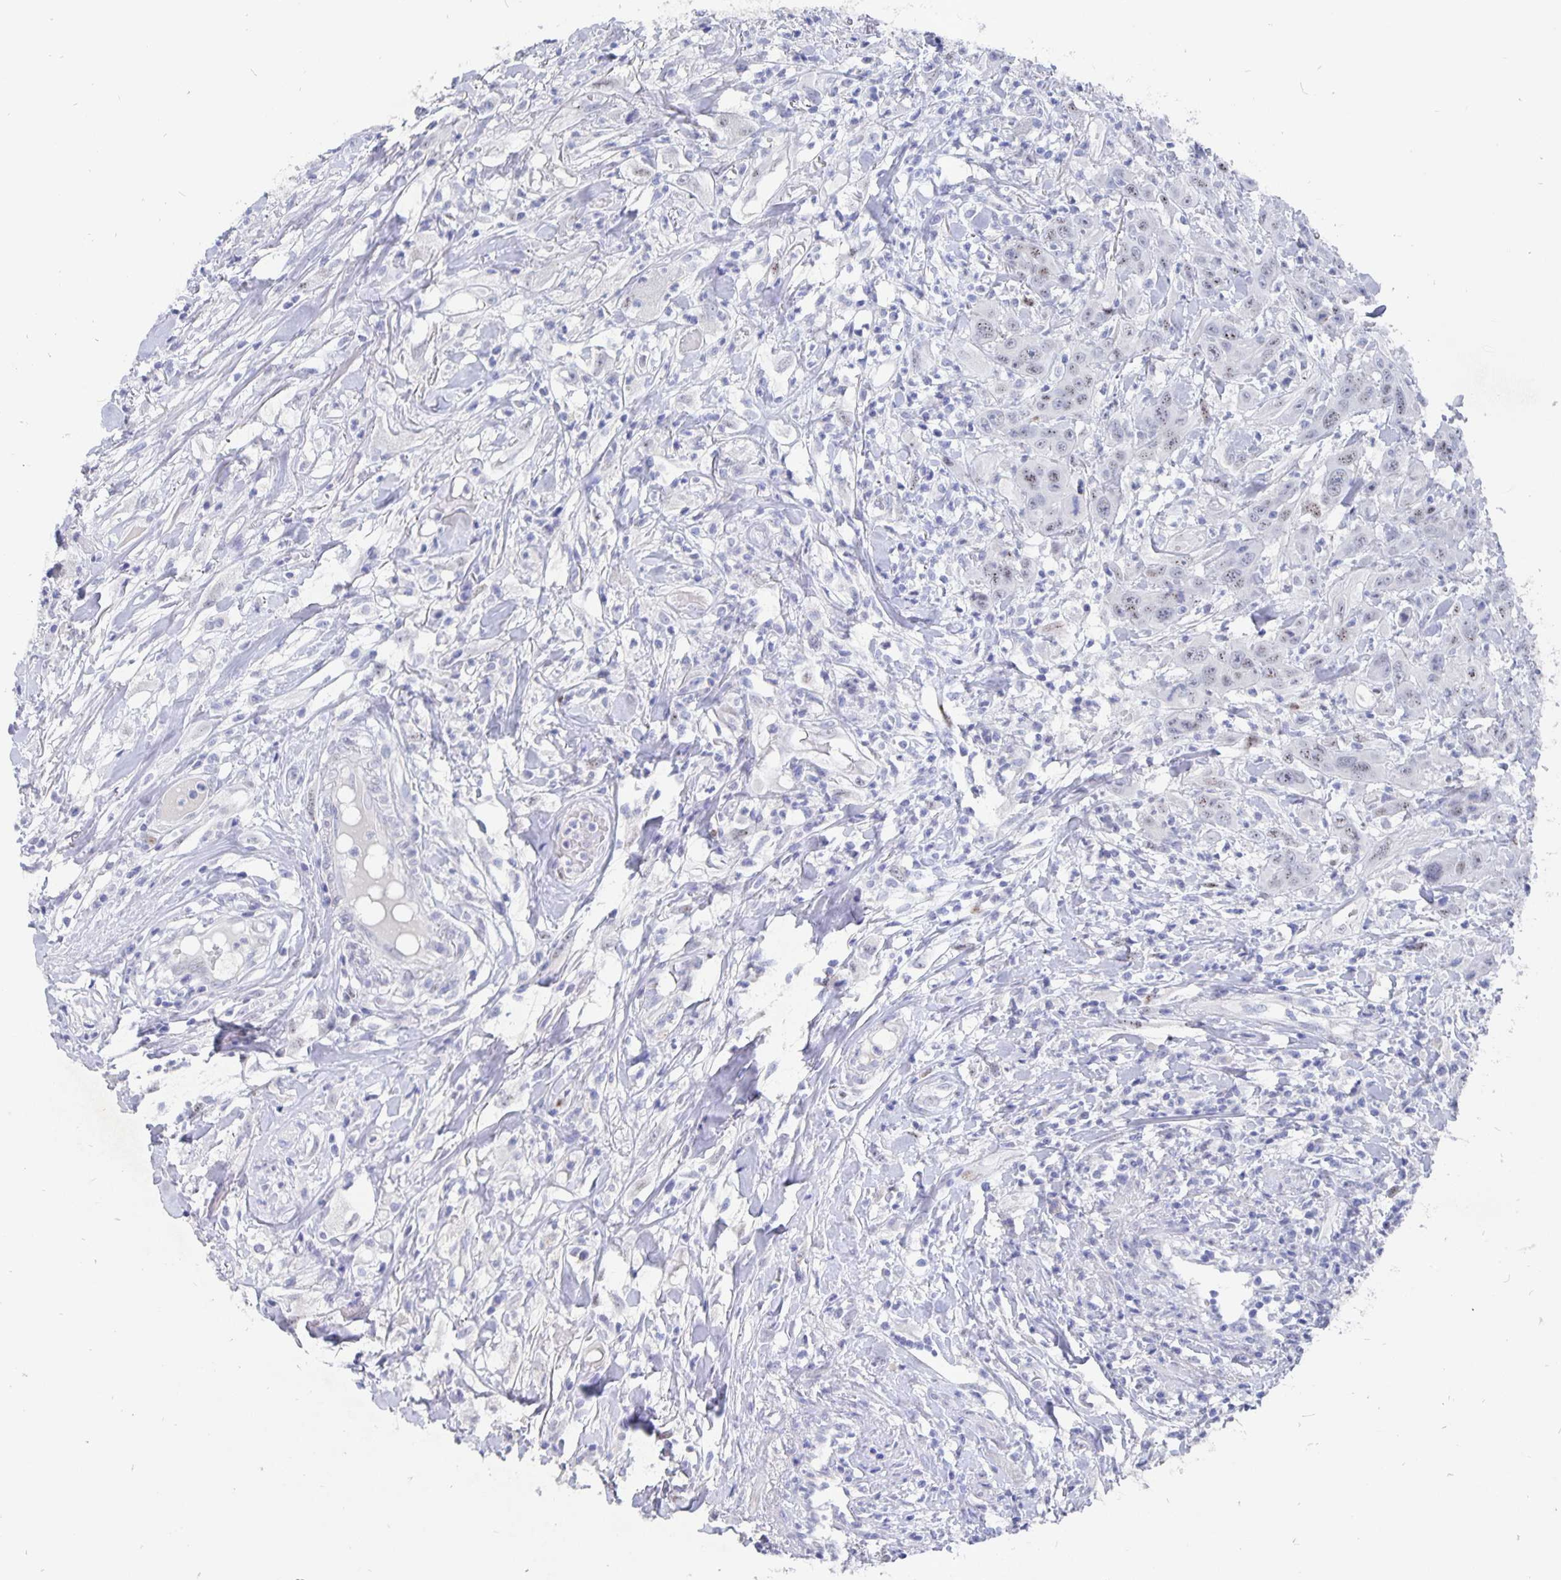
{"staining": {"intensity": "weak", "quantity": "<25%", "location": "nuclear"}, "tissue": "head and neck cancer", "cell_type": "Tumor cells", "image_type": "cancer", "snomed": [{"axis": "morphology", "description": "Squamous cell carcinoma, NOS"}, {"axis": "topography", "description": "Skin"}, {"axis": "topography", "description": "Head-Neck"}], "caption": "Immunohistochemistry (IHC) photomicrograph of neoplastic tissue: head and neck cancer (squamous cell carcinoma) stained with DAB demonstrates no significant protein staining in tumor cells.", "gene": "SMOC1", "patient": {"sex": "male", "age": 80}}